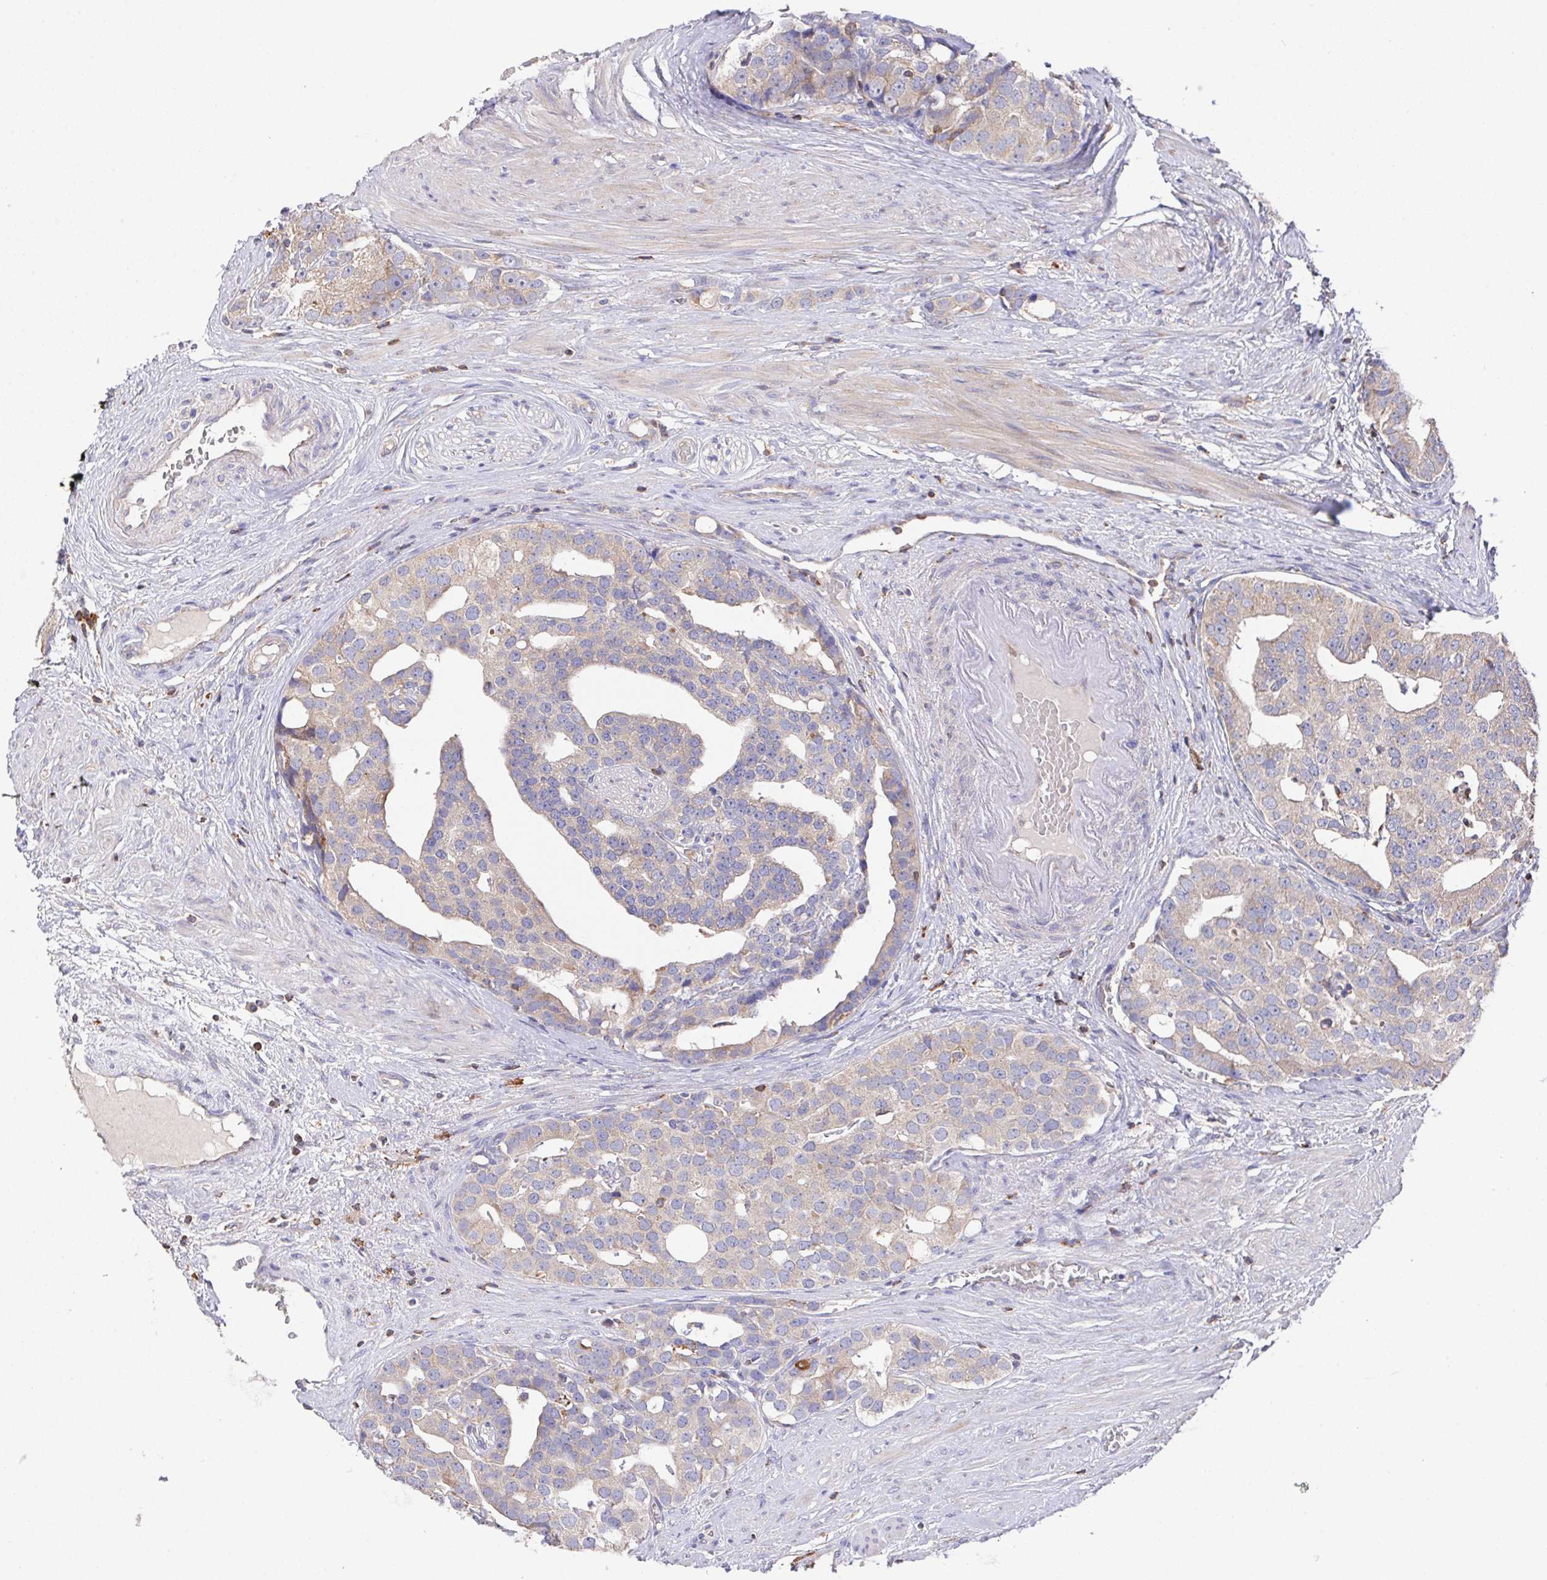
{"staining": {"intensity": "weak", "quantity": "25%-75%", "location": "cytoplasmic/membranous"}, "tissue": "prostate cancer", "cell_type": "Tumor cells", "image_type": "cancer", "snomed": [{"axis": "morphology", "description": "Adenocarcinoma, High grade"}, {"axis": "topography", "description": "Prostate"}], "caption": "An image showing weak cytoplasmic/membranous staining in approximately 25%-75% of tumor cells in adenocarcinoma (high-grade) (prostate), as visualized by brown immunohistochemical staining.", "gene": "FAM241A", "patient": {"sex": "male", "age": 71}}